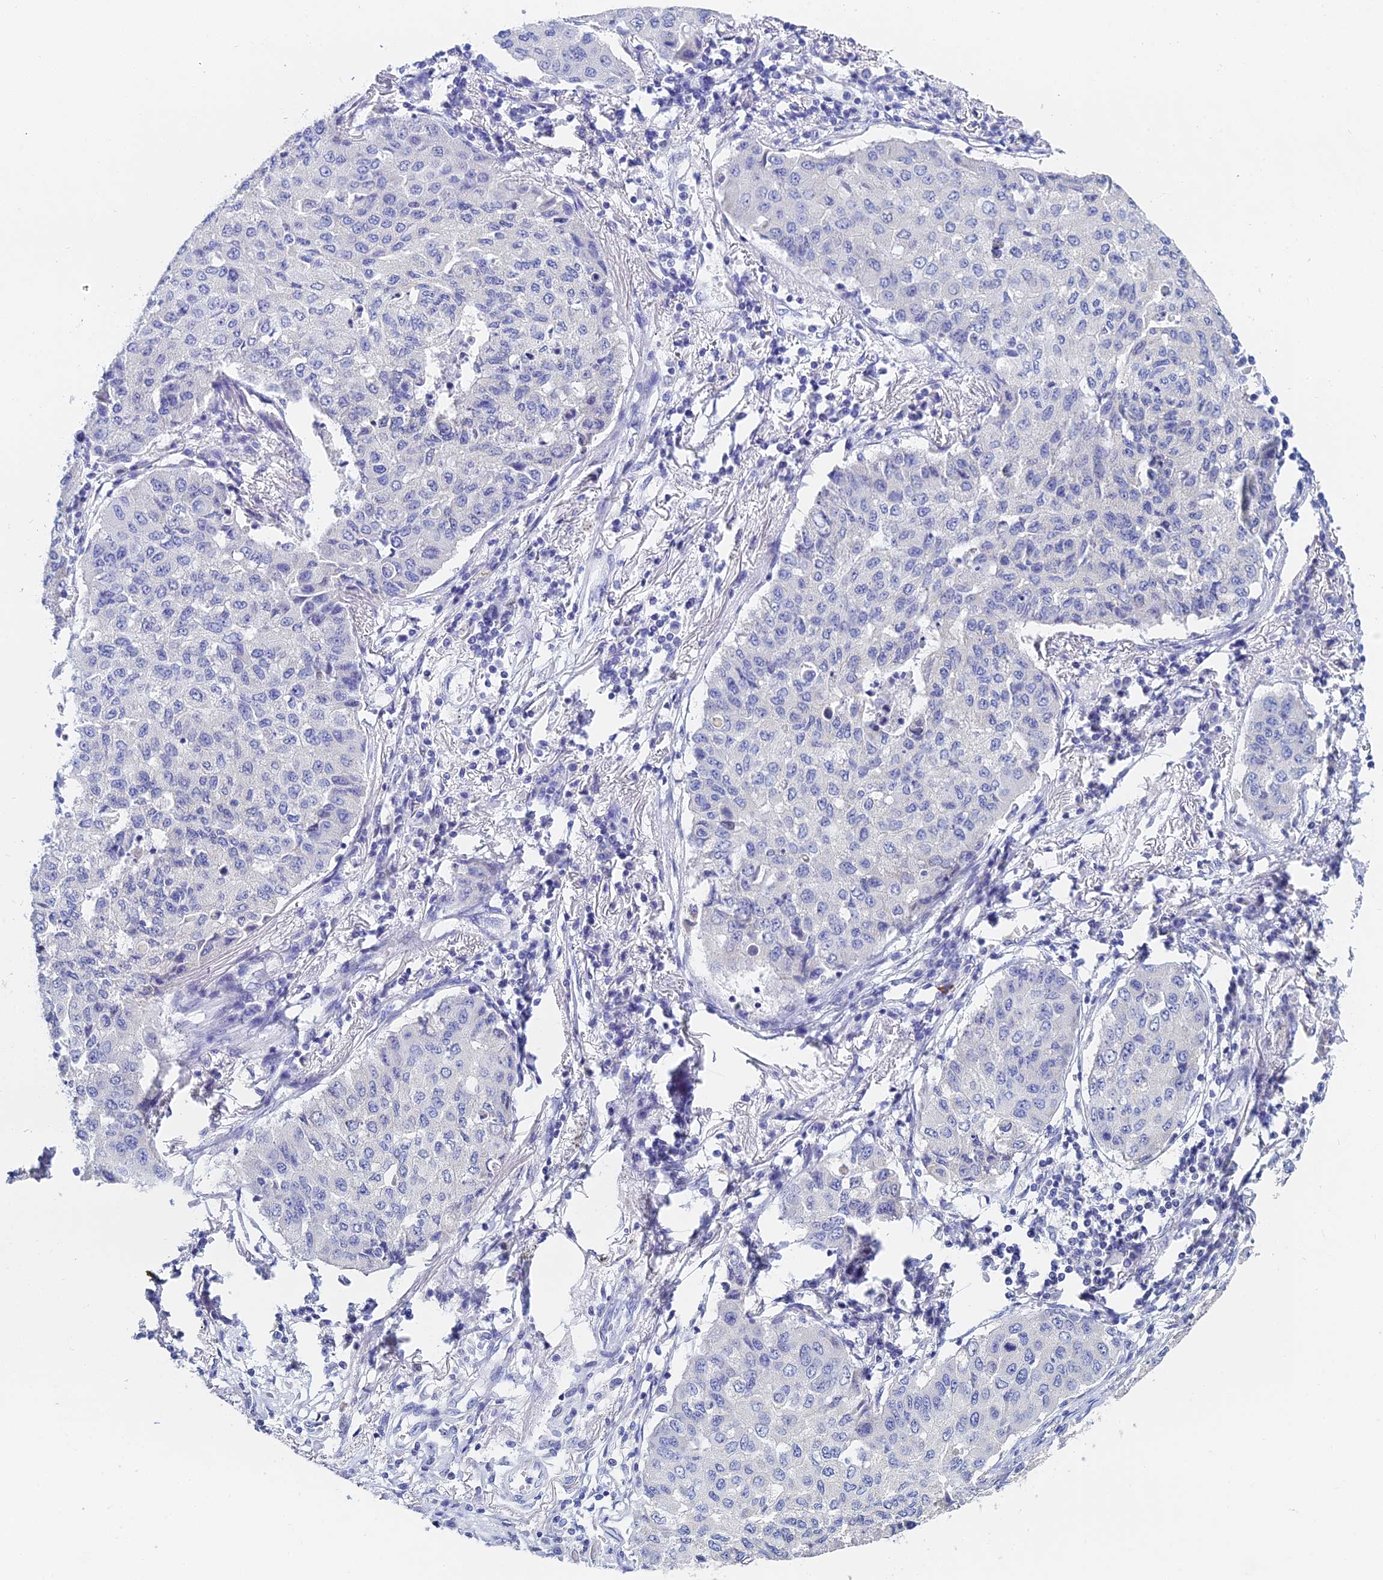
{"staining": {"intensity": "negative", "quantity": "none", "location": "none"}, "tissue": "lung cancer", "cell_type": "Tumor cells", "image_type": "cancer", "snomed": [{"axis": "morphology", "description": "Squamous cell carcinoma, NOS"}, {"axis": "topography", "description": "Lung"}], "caption": "High power microscopy micrograph of an IHC histopathology image of squamous cell carcinoma (lung), revealing no significant positivity in tumor cells.", "gene": "OCM", "patient": {"sex": "male", "age": 74}}